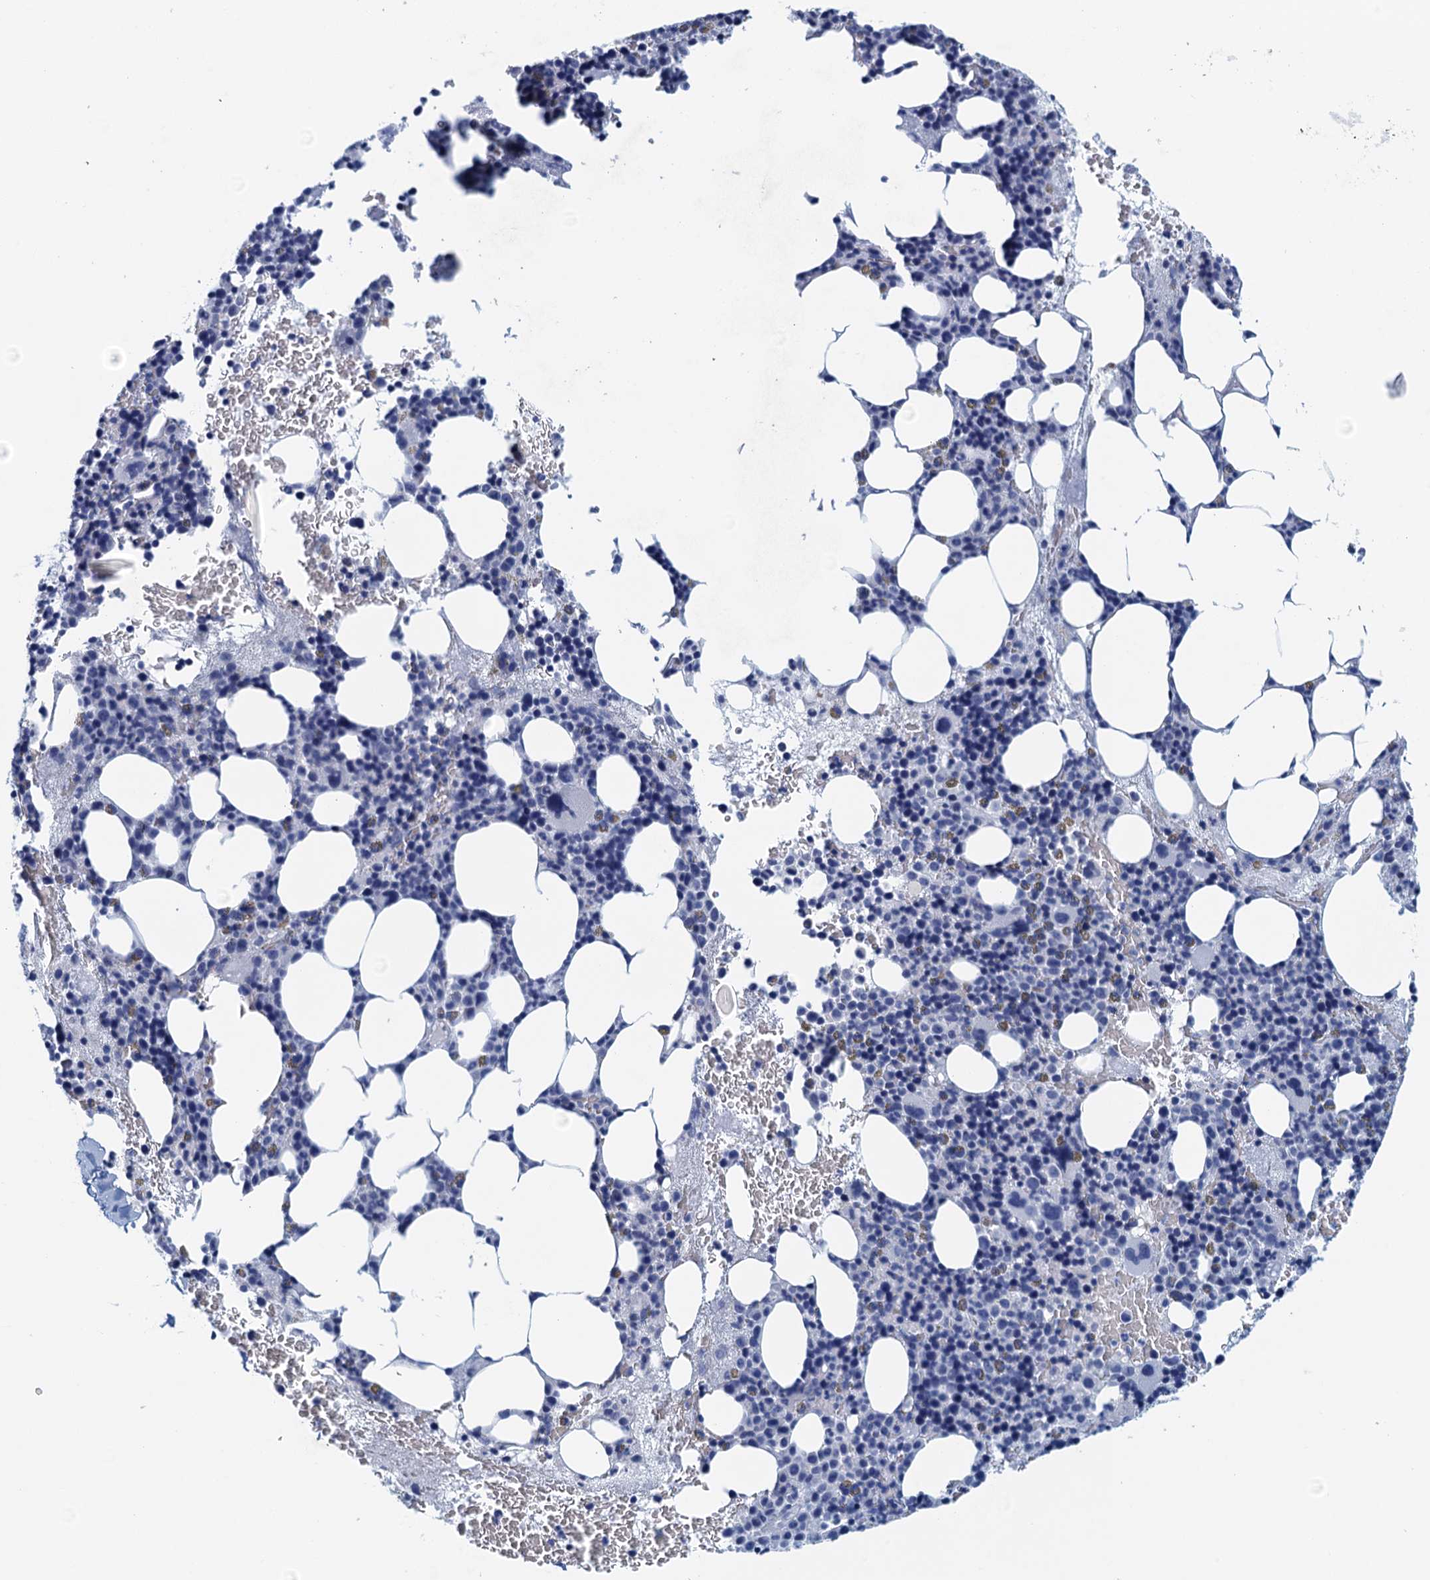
{"staining": {"intensity": "negative", "quantity": "none", "location": "none"}, "tissue": "bone marrow", "cell_type": "Hematopoietic cells", "image_type": "normal", "snomed": [{"axis": "morphology", "description": "Normal tissue, NOS"}, {"axis": "topography", "description": "Bone marrow"}], "caption": "Immunohistochemistry (IHC) of unremarkable human bone marrow displays no positivity in hematopoietic cells. (DAB IHC with hematoxylin counter stain).", "gene": "CYP51A1", "patient": {"sex": "male", "age": 89}}